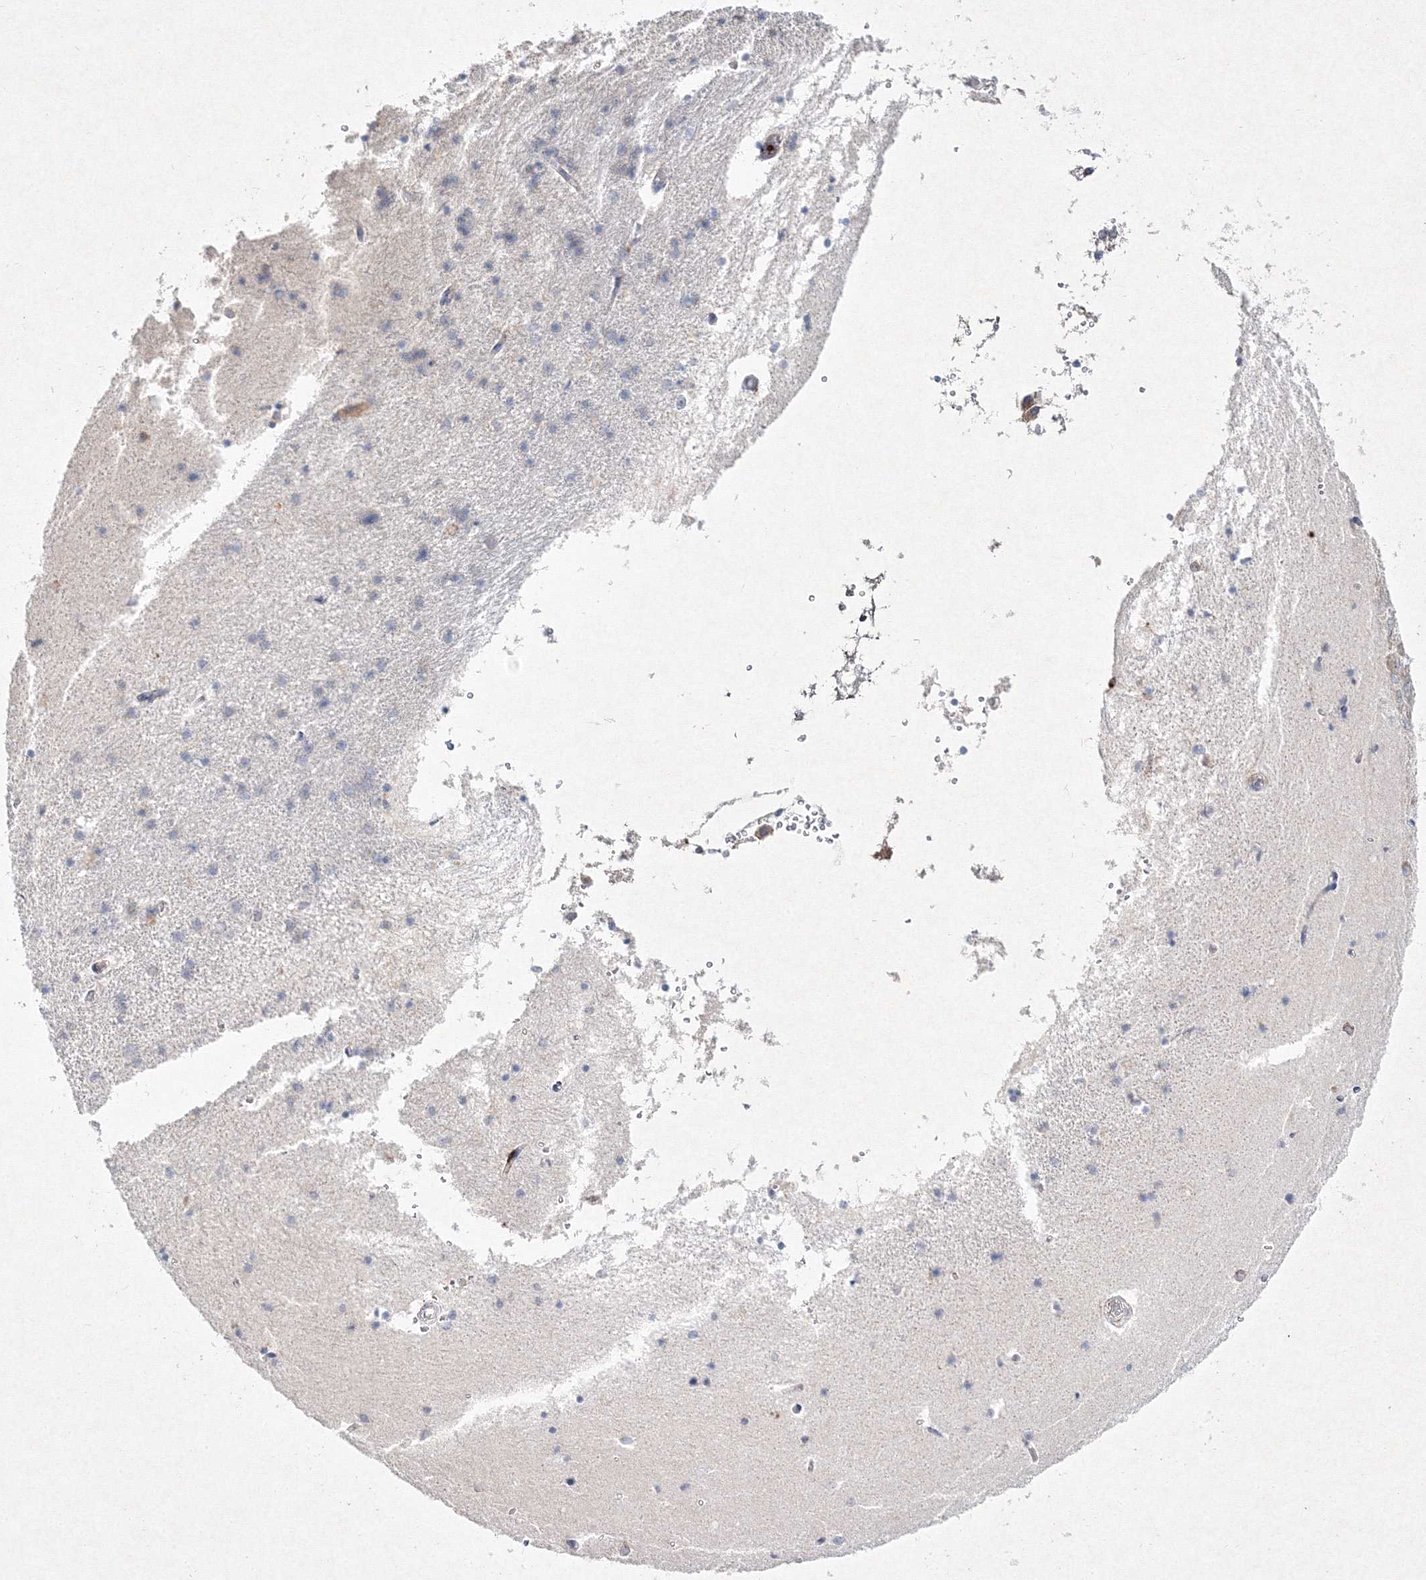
{"staining": {"intensity": "negative", "quantity": "none", "location": "none"}, "tissue": "hippocampus", "cell_type": "Glial cells", "image_type": "normal", "snomed": [{"axis": "morphology", "description": "Normal tissue, NOS"}, {"axis": "topography", "description": "Hippocampus"}], "caption": "This is an immunohistochemistry (IHC) photomicrograph of benign hippocampus. There is no positivity in glial cells.", "gene": "HCST", "patient": {"sex": "male", "age": 45}}